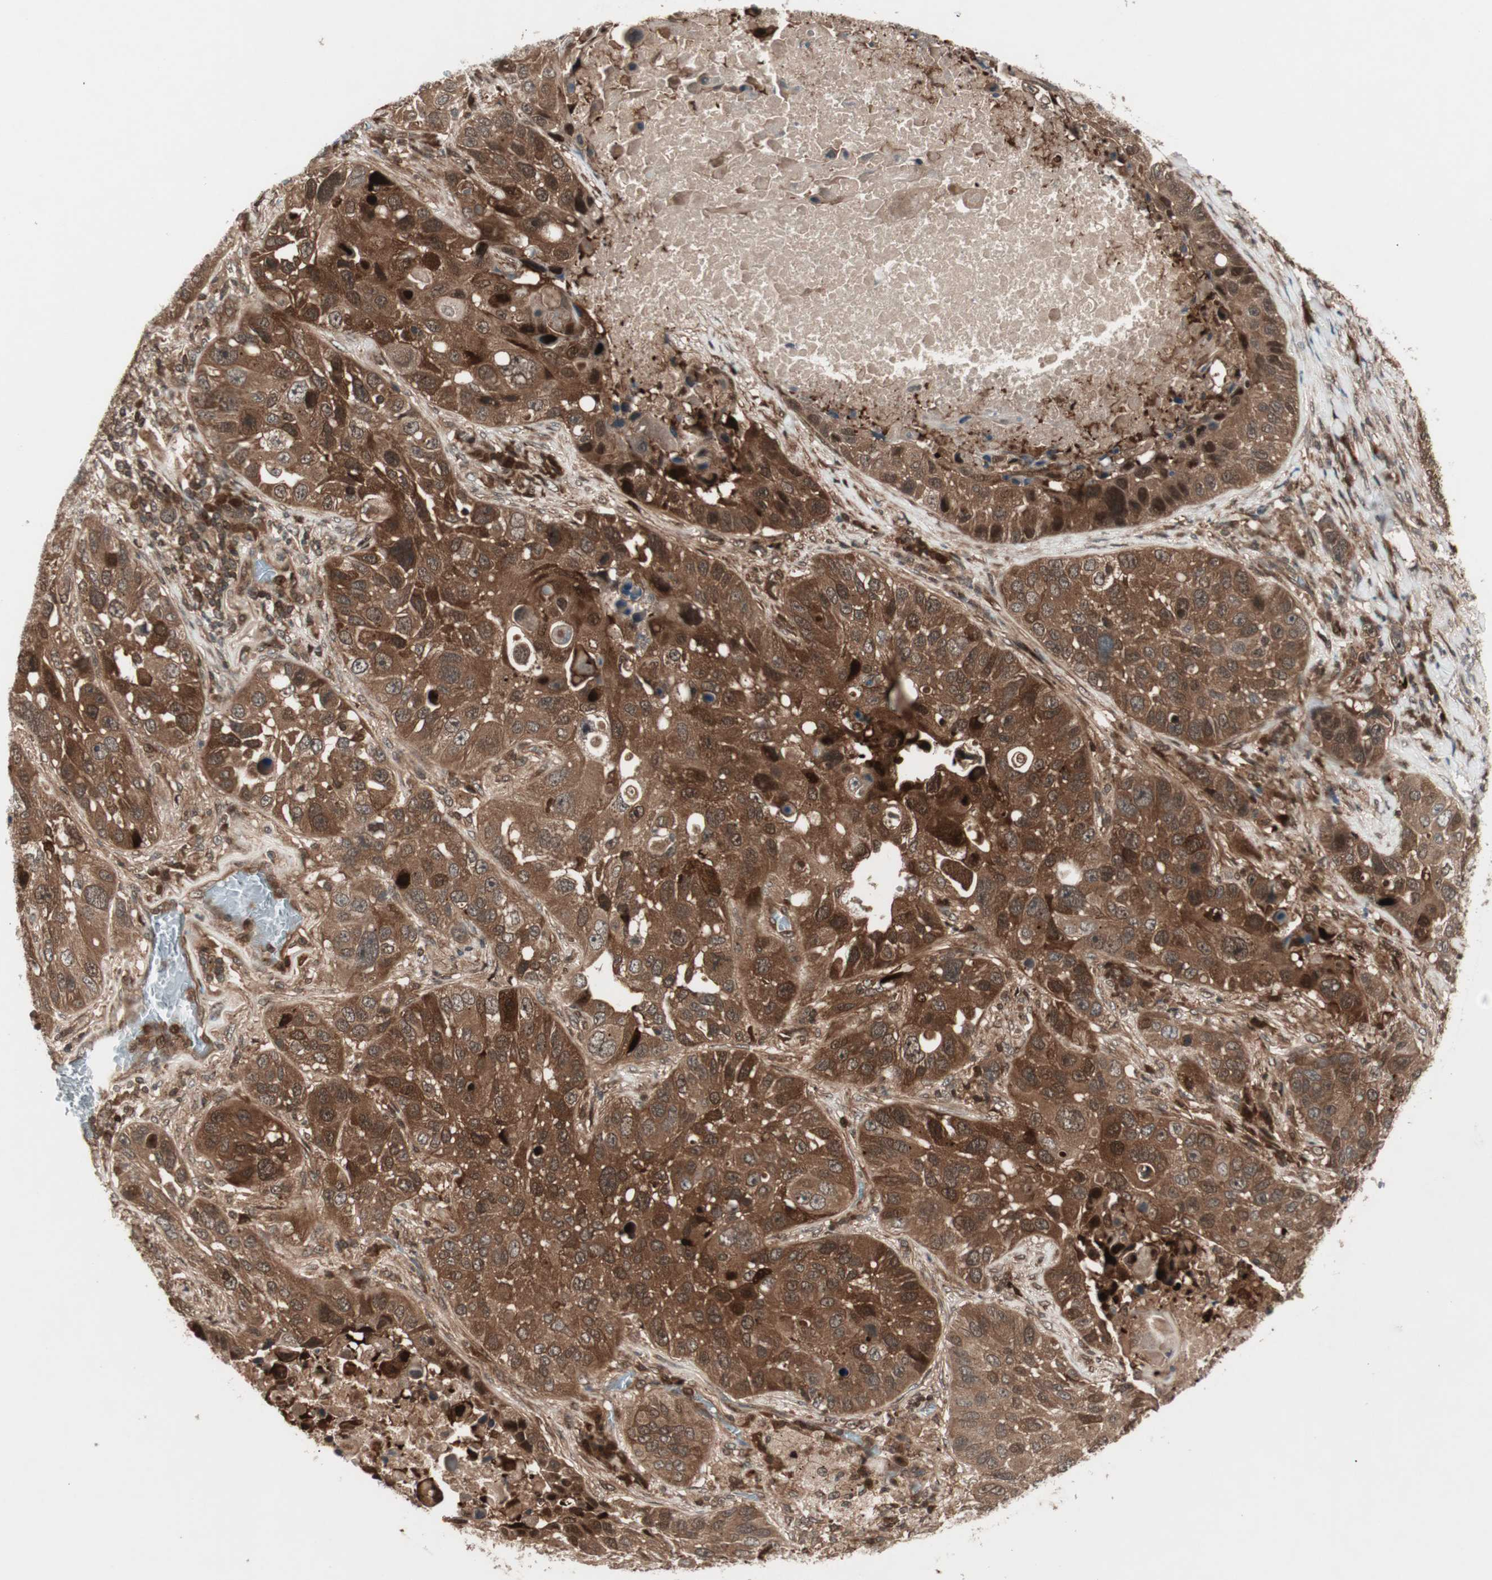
{"staining": {"intensity": "strong", "quantity": ">75%", "location": "cytoplasmic/membranous"}, "tissue": "lung cancer", "cell_type": "Tumor cells", "image_type": "cancer", "snomed": [{"axis": "morphology", "description": "Squamous cell carcinoma, NOS"}, {"axis": "topography", "description": "Lung"}], "caption": "Human squamous cell carcinoma (lung) stained with a protein marker exhibits strong staining in tumor cells.", "gene": "PRKG2", "patient": {"sex": "male", "age": 57}}